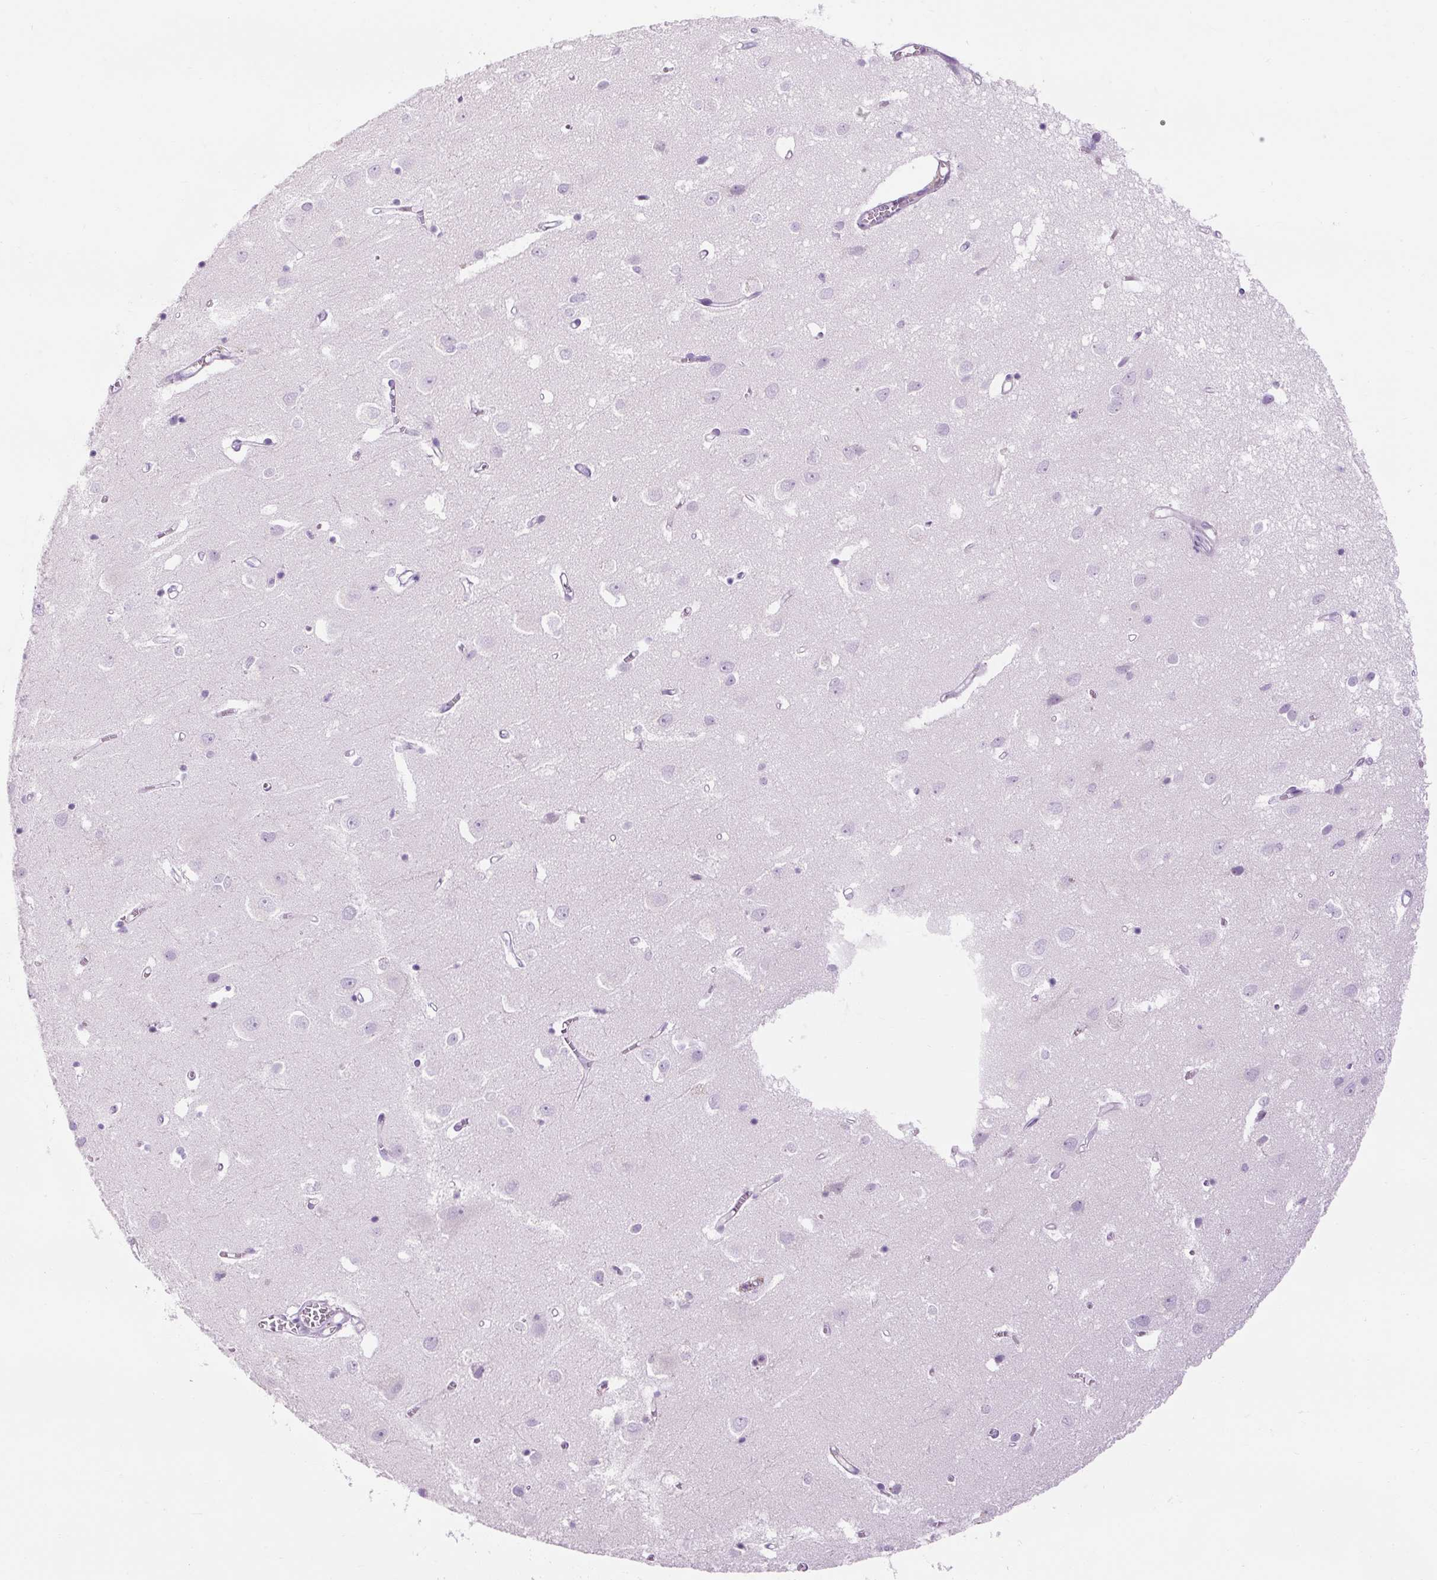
{"staining": {"intensity": "negative", "quantity": "none", "location": "none"}, "tissue": "cerebral cortex", "cell_type": "Endothelial cells", "image_type": "normal", "snomed": [{"axis": "morphology", "description": "Normal tissue, NOS"}, {"axis": "topography", "description": "Cerebral cortex"}], "caption": "Cerebral cortex stained for a protein using IHC reveals no staining endothelial cells.", "gene": "TIGD2", "patient": {"sex": "male", "age": 70}}